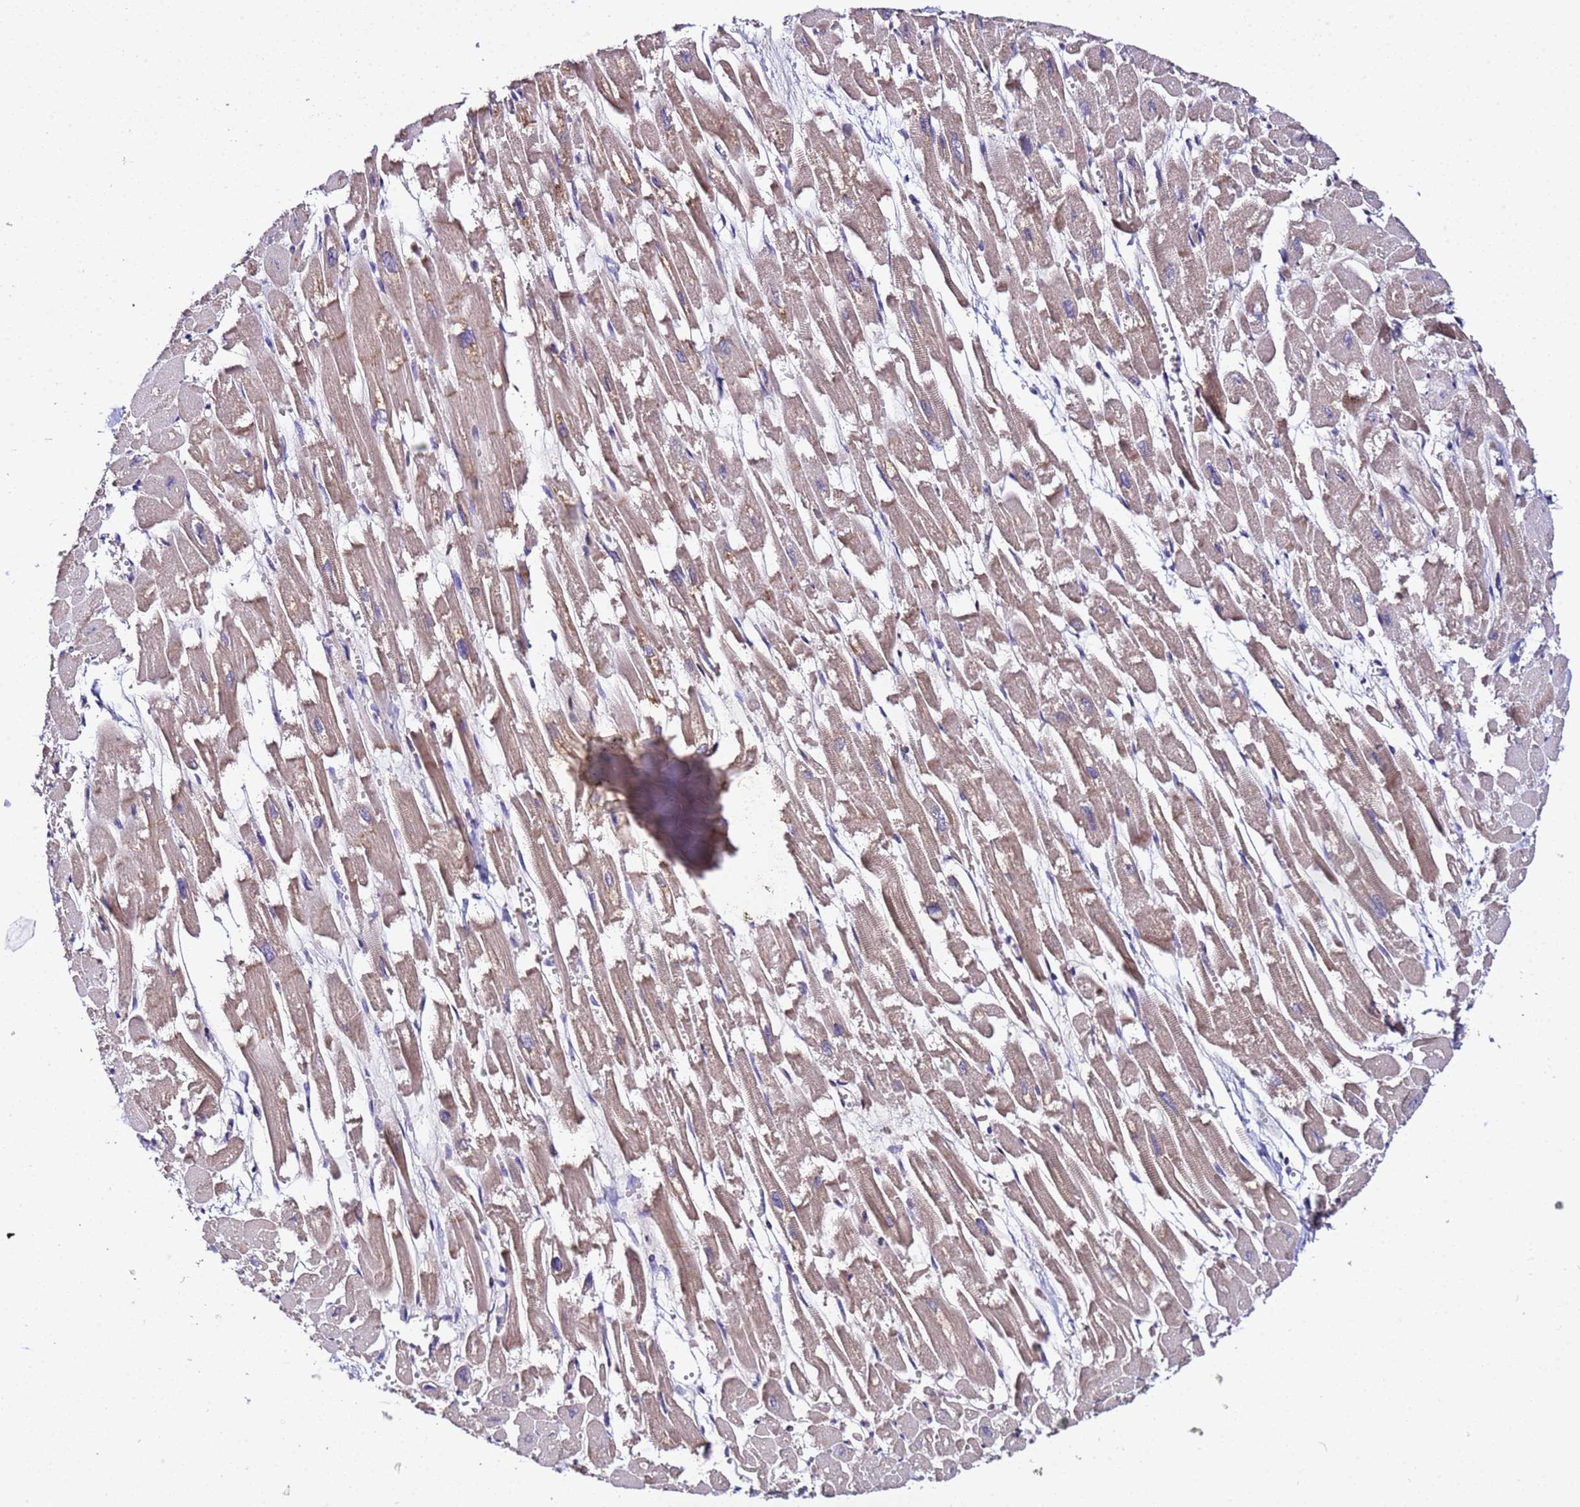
{"staining": {"intensity": "weak", "quantity": "25%-75%", "location": "cytoplasmic/membranous"}, "tissue": "heart muscle", "cell_type": "Cardiomyocytes", "image_type": "normal", "snomed": [{"axis": "morphology", "description": "Normal tissue, NOS"}, {"axis": "topography", "description": "Heart"}], "caption": "There is low levels of weak cytoplasmic/membranous positivity in cardiomyocytes of normal heart muscle, as demonstrated by immunohistochemical staining (brown color).", "gene": "PLXDC2", "patient": {"sex": "male", "age": 54}}